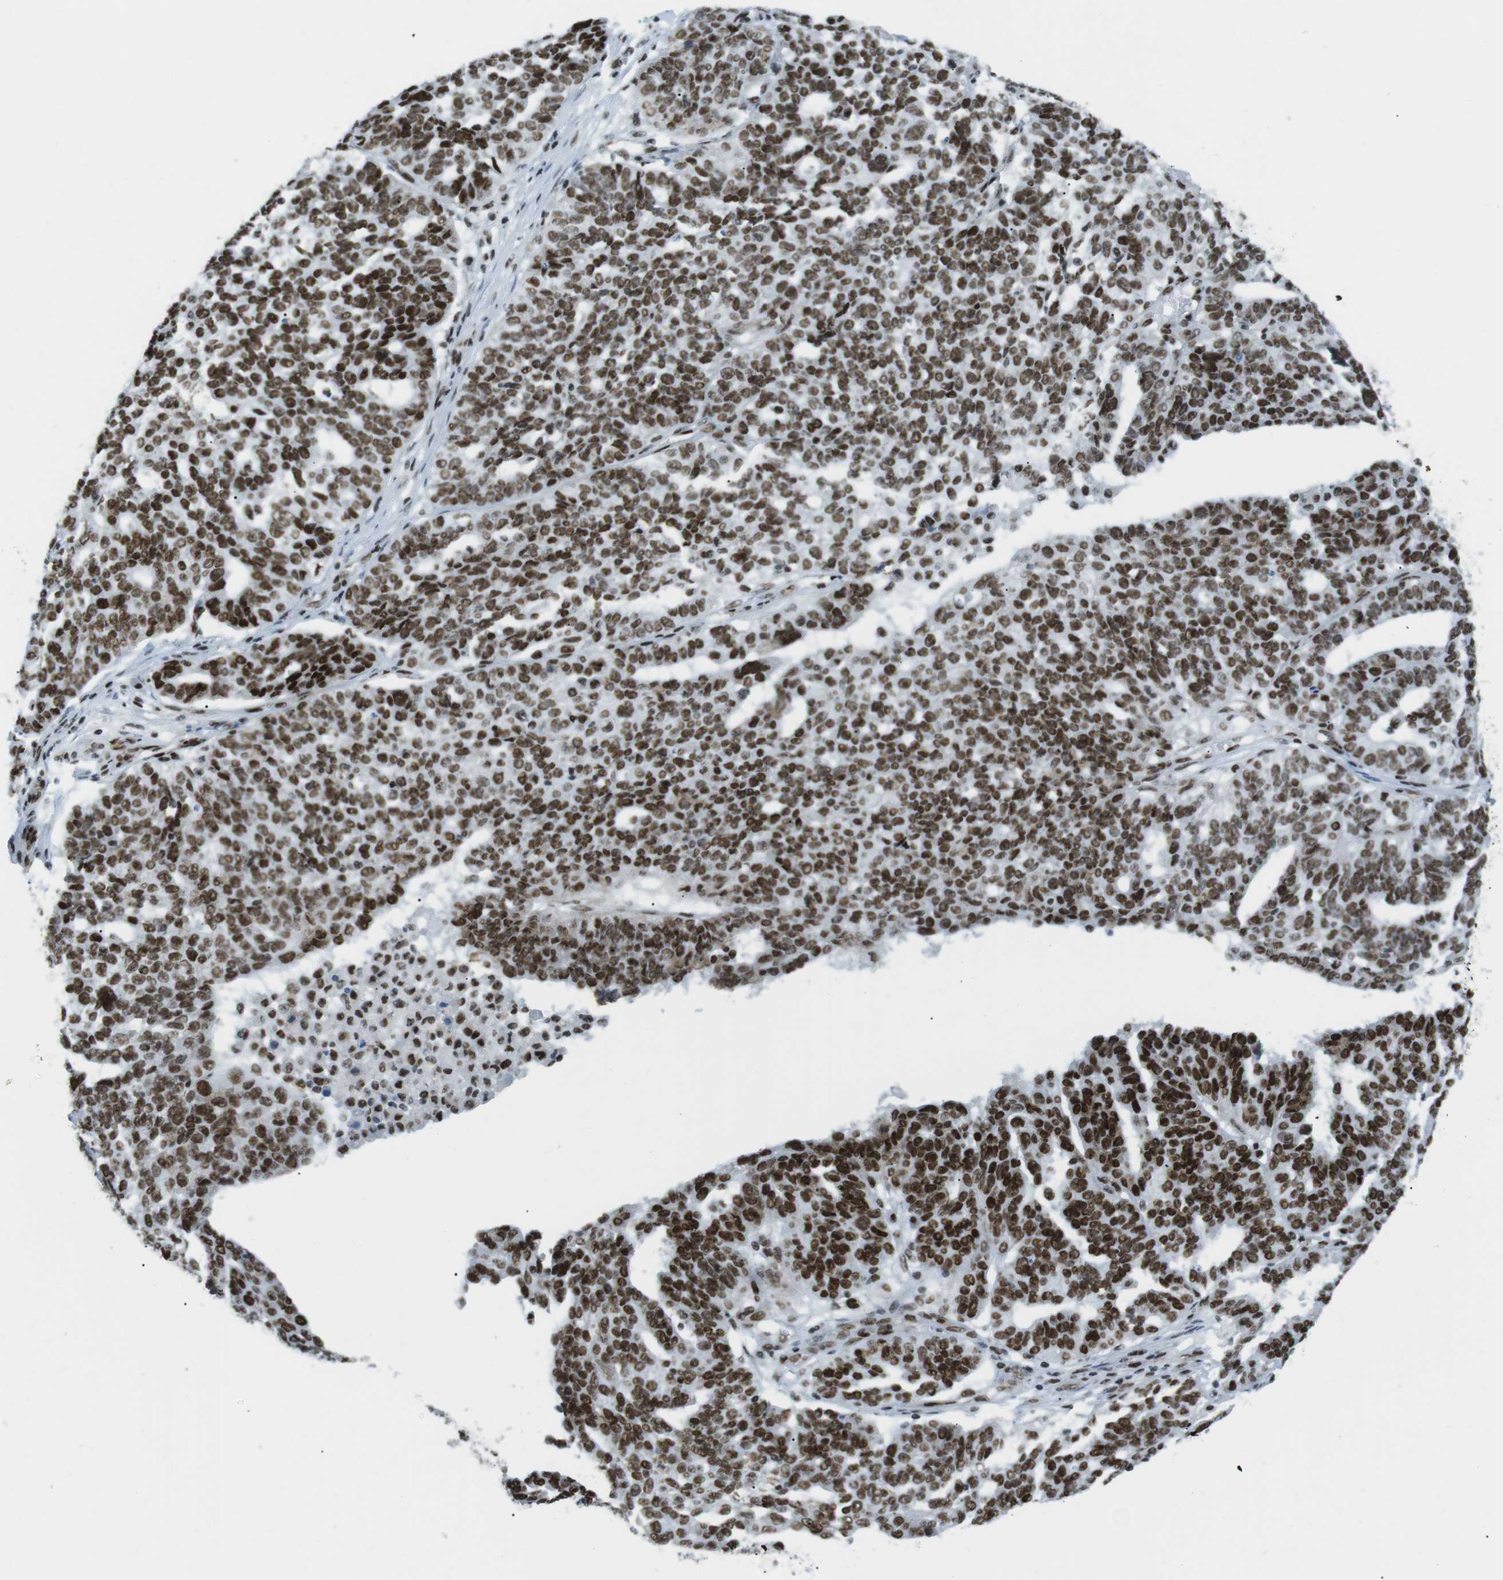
{"staining": {"intensity": "strong", "quantity": ">75%", "location": "nuclear"}, "tissue": "ovarian cancer", "cell_type": "Tumor cells", "image_type": "cancer", "snomed": [{"axis": "morphology", "description": "Cystadenocarcinoma, serous, NOS"}, {"axis": "topography", "description": "Ovary"}], "caption": "A brown stain labels strong nuclear staining of a protein in human serous cystadenocarcinoma (ovarian) tumor cells.", "gene": "ARID1A", "patient": {"sex": "female", "age": 59}}